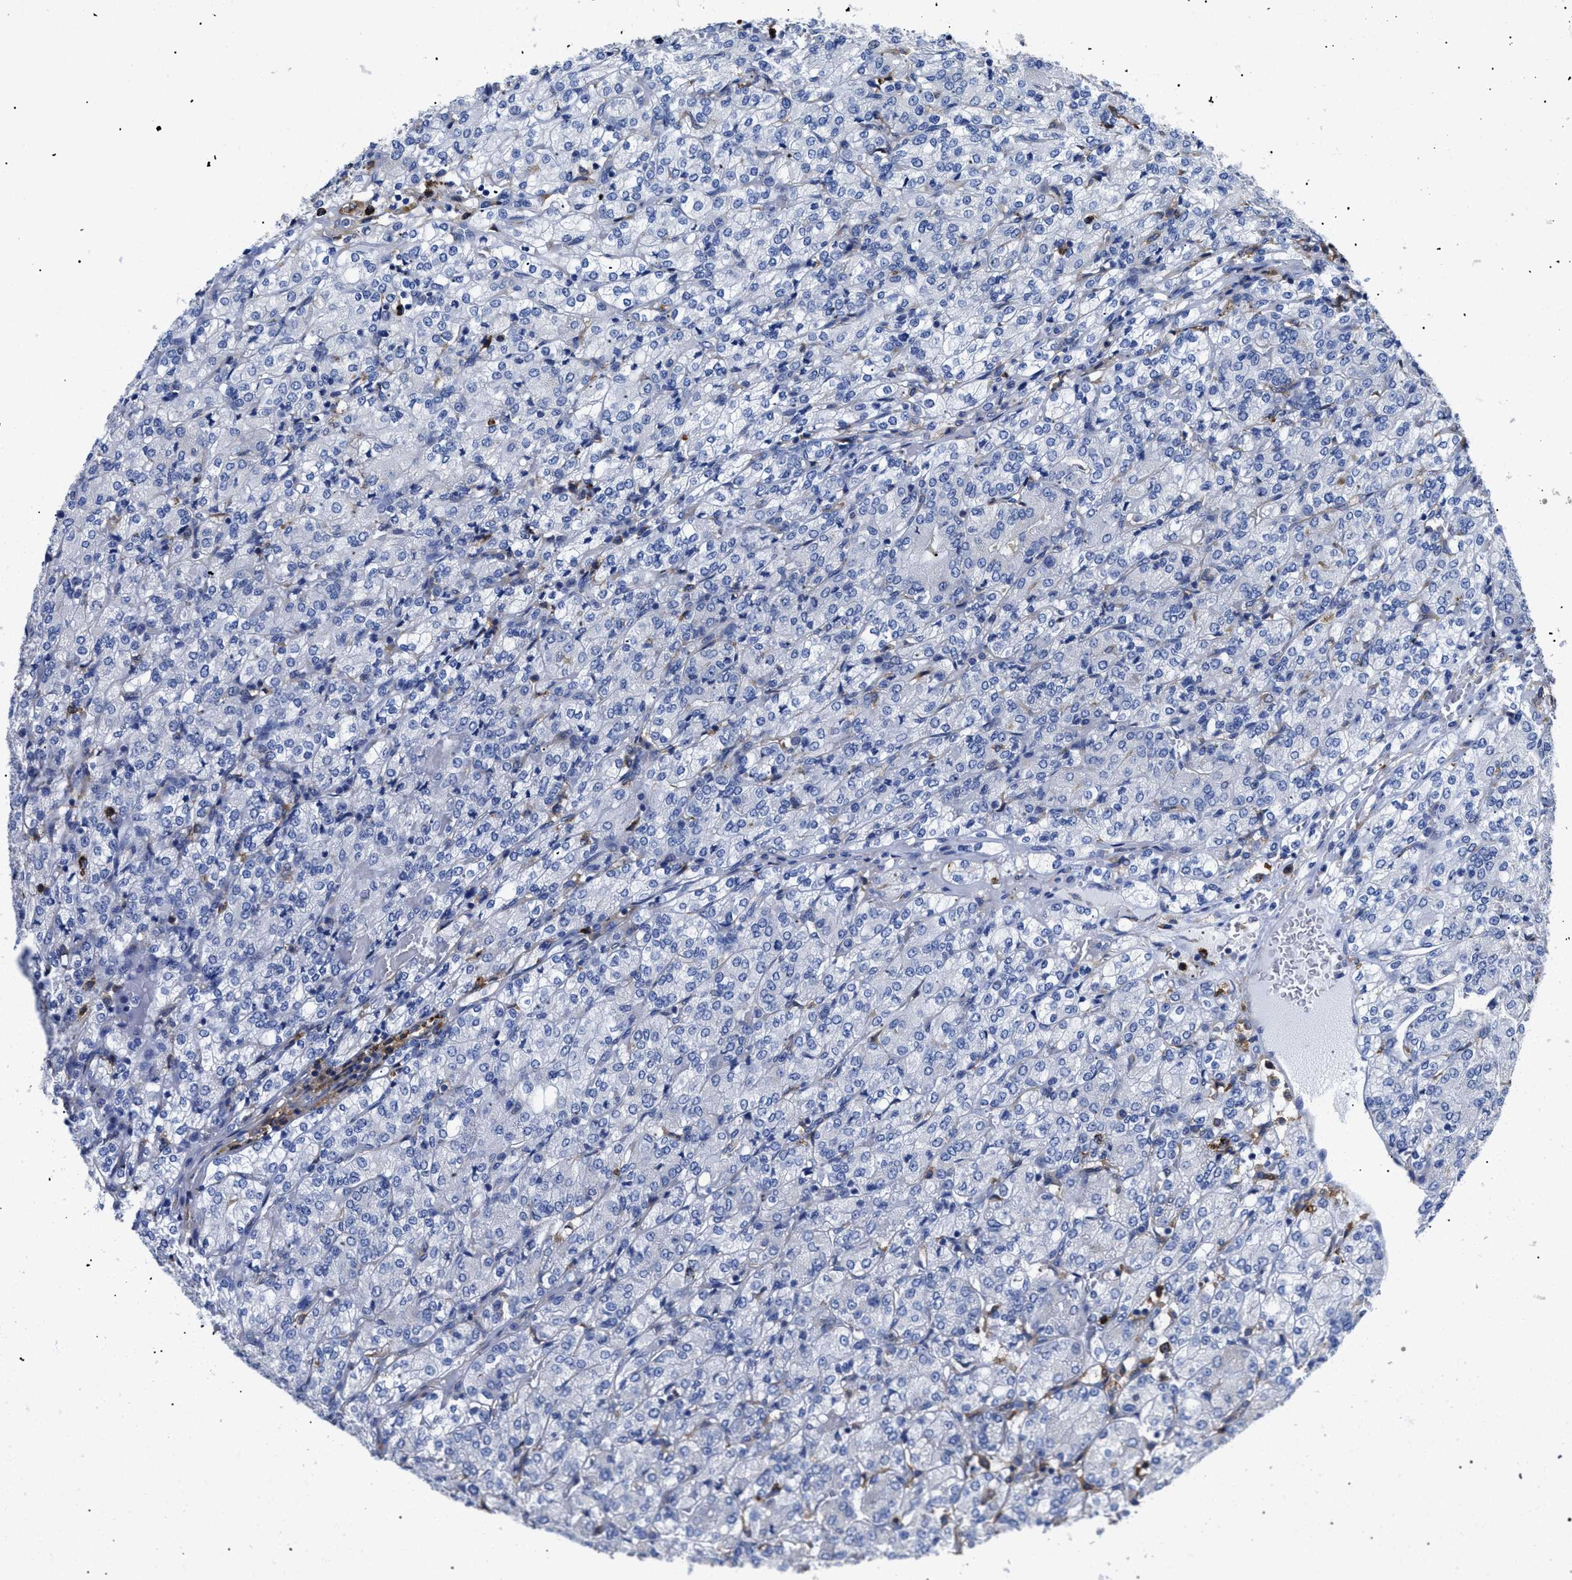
{"staining": {"intensity": "negative", "quantity": "none", "location": "none"}, "tissue": "renal cancer", "cell_type": "Tumor cells", "image_type": "cancer", "snomed": [{"axis": "morphology", "description": "Adenocarcinoma, NOS"}, {"axis": "topography", "description": "Kidney"}], "caption": "A high-resolution image shows immunohistochemistry staining of renal adenocarcinoma, which displays no significant expression in tumor cells.", "gene": "HLA-DPA1", "patient": {"sex": "male", "age": 77}}